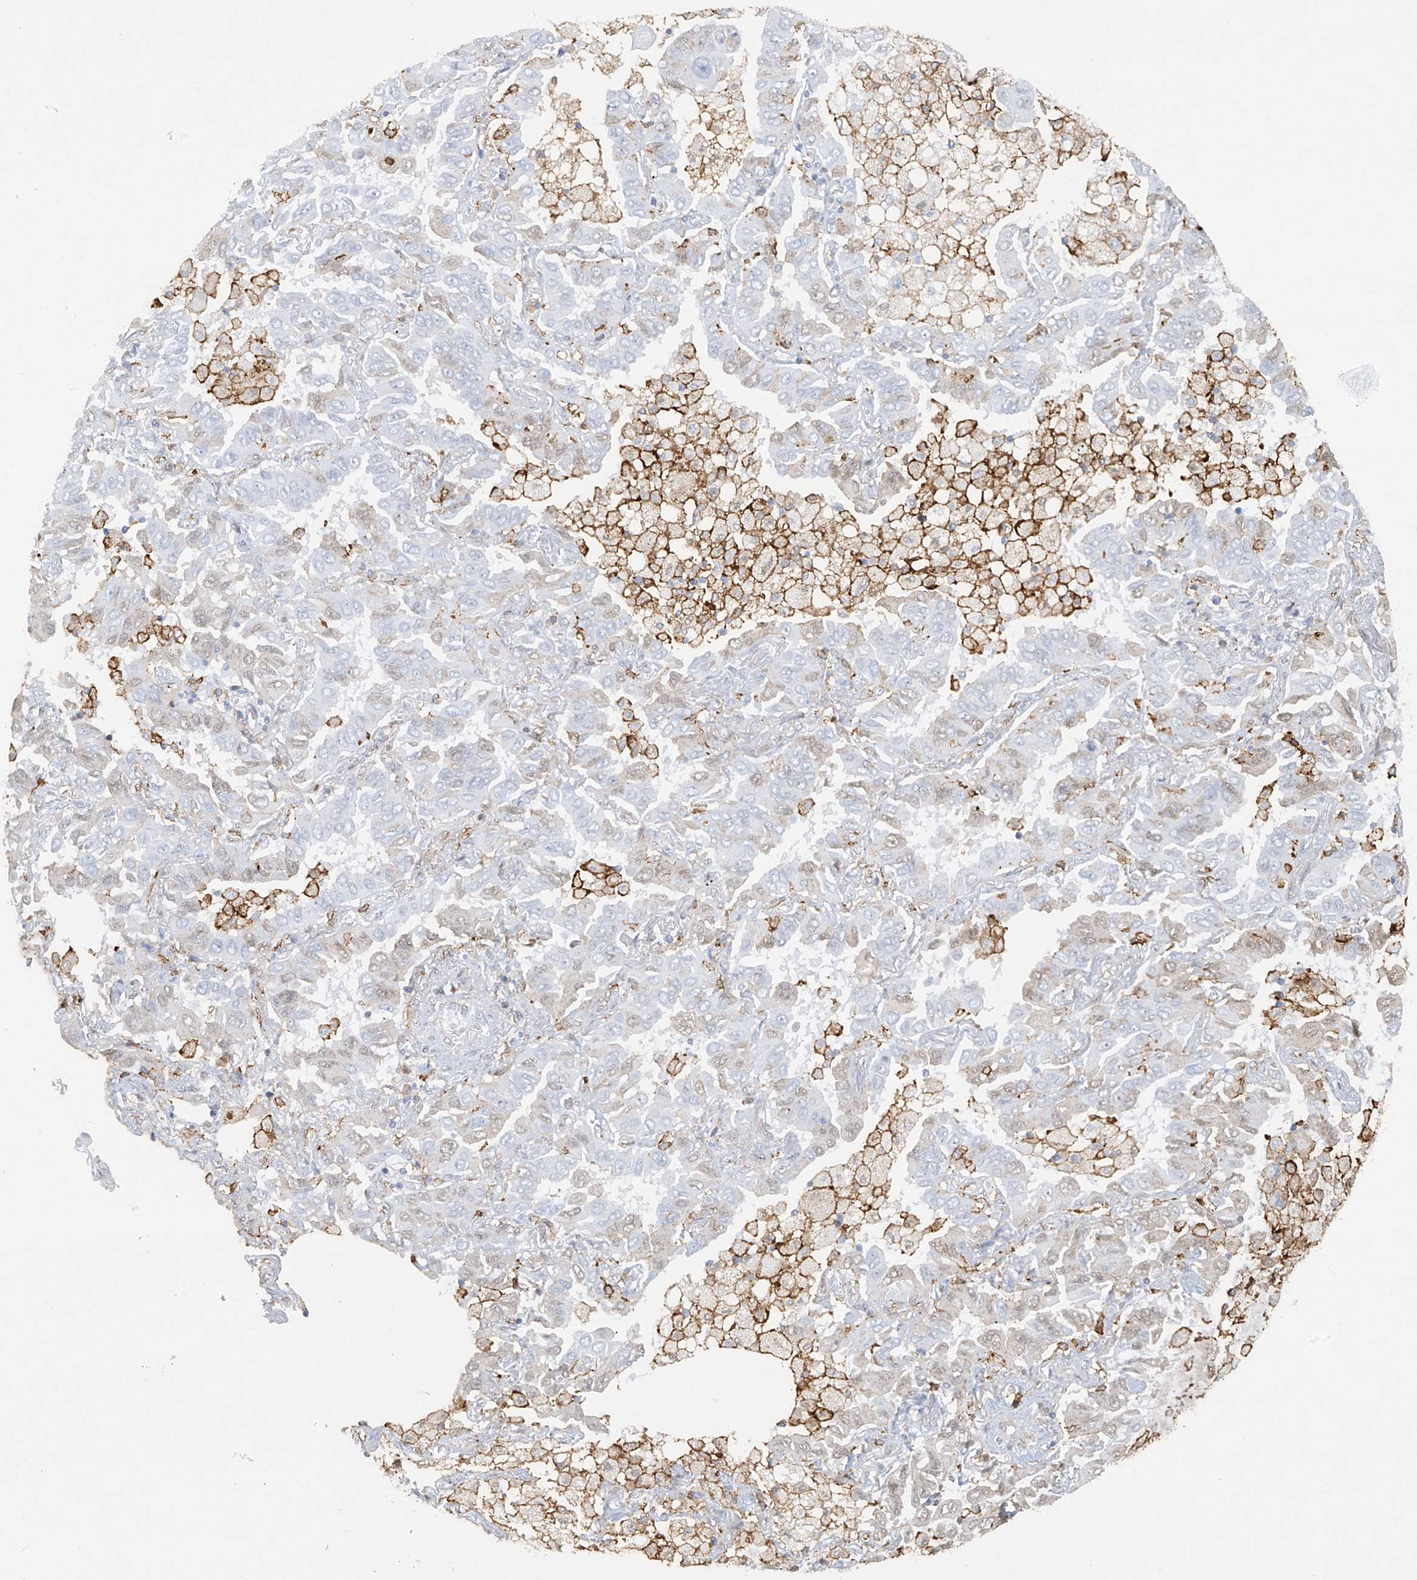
{"staining": {"intensity": "negative", "quantity": "none", "location": "none"}, "tissue": "lung cancer", "cell_type": "Tumor cells", "image_type": "cancer", "snomed": [{"axis": "morphology", "description": "Adenocarcinoma, NOS"}, {"axis": "topography", "description": "Lung"}], "caption": "Immunohistochemistry (IHC) image of neoplastic tissue: human lung cancer stained with DAB displays no significant protein staining in tumor cells. (DAB (3,3'-diaminobenzidine) IHC visualized using brightfield microscopy, high magnification).", "gene": "FCGR3A", "patient": {"sex": "male", "age": 64}}